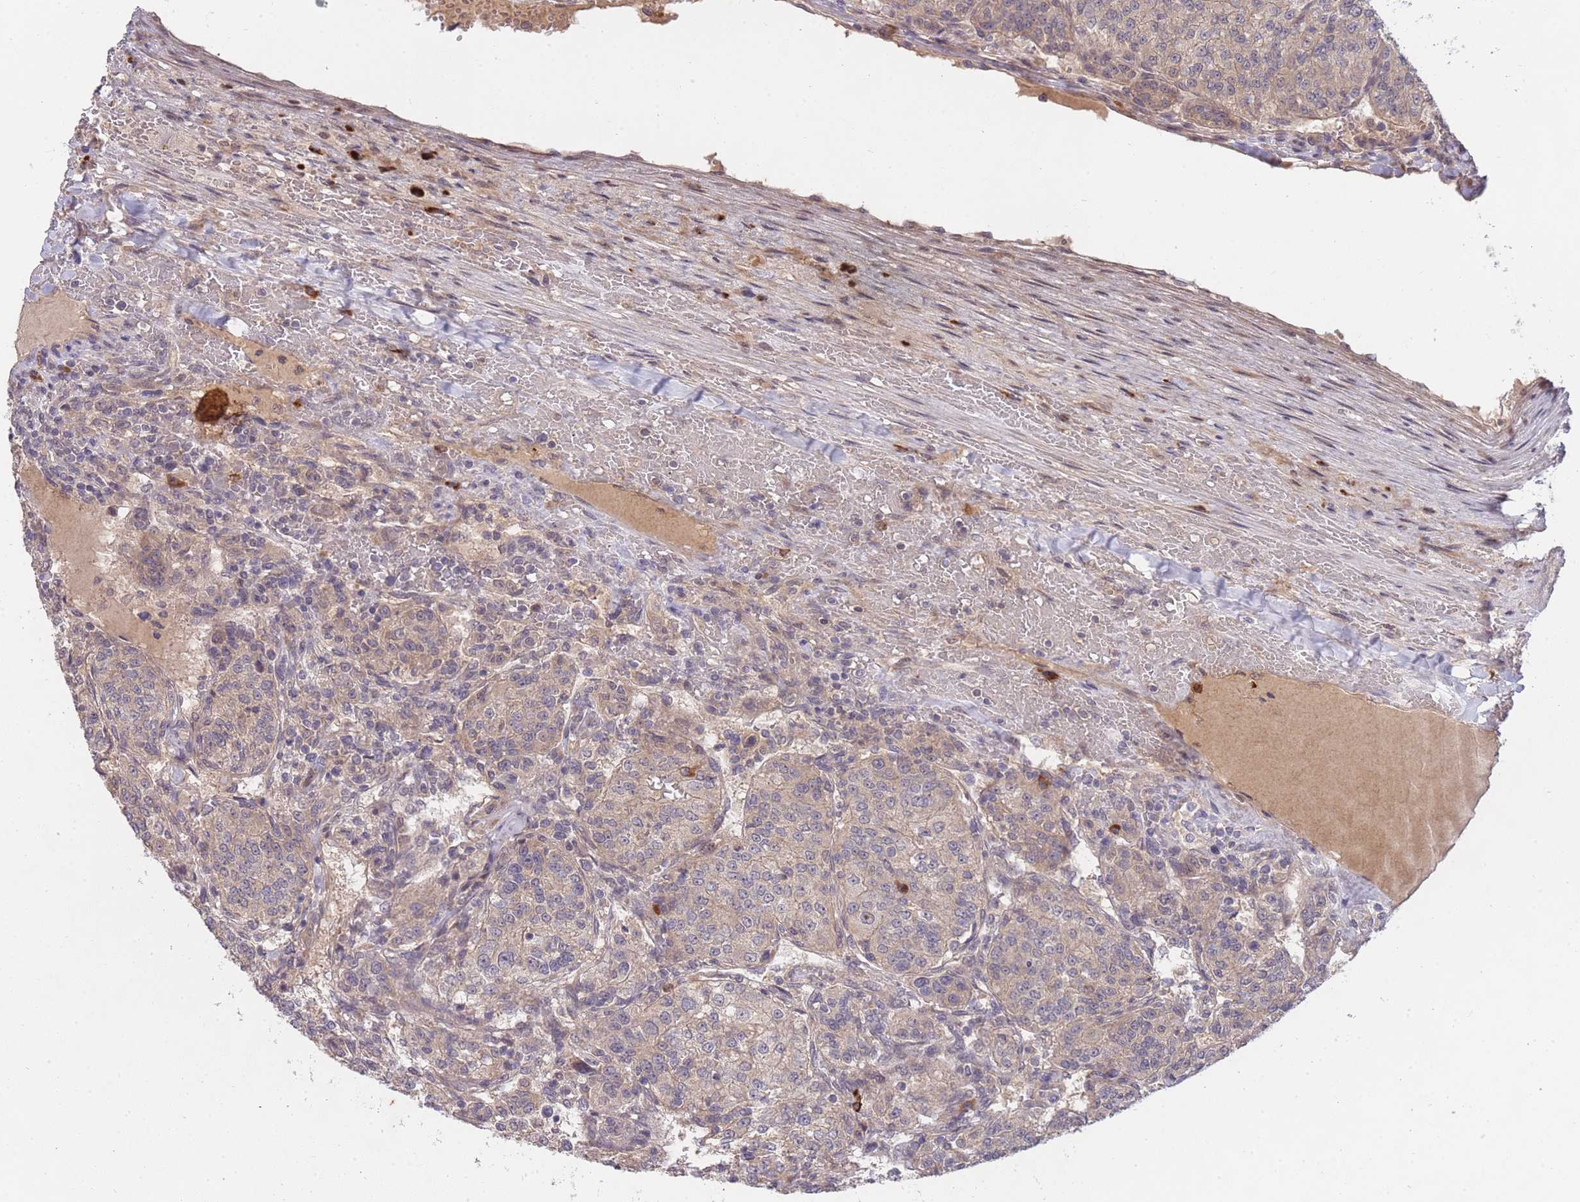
{"staining": {"intensity": "weak", "quantity": ">75%", "location": "cytoplasmic/membranous"}, "tissue": "renal cancer", "cell_type": "Tumor cells", "image_type": "cancer", "snomed": [{"axis": "morphology", "description": "Adenocarcinoma, NOS"}, {"axis": "topography", "description": "Kidney"}], "caption": "This histopathology image shows IHC staining of human renal cancer, with low weak cytoplasmic/membranous staining in about >75% of tumor cells.", "gene": "SMC6", "patient": {"sex": "female", "age": 63}}